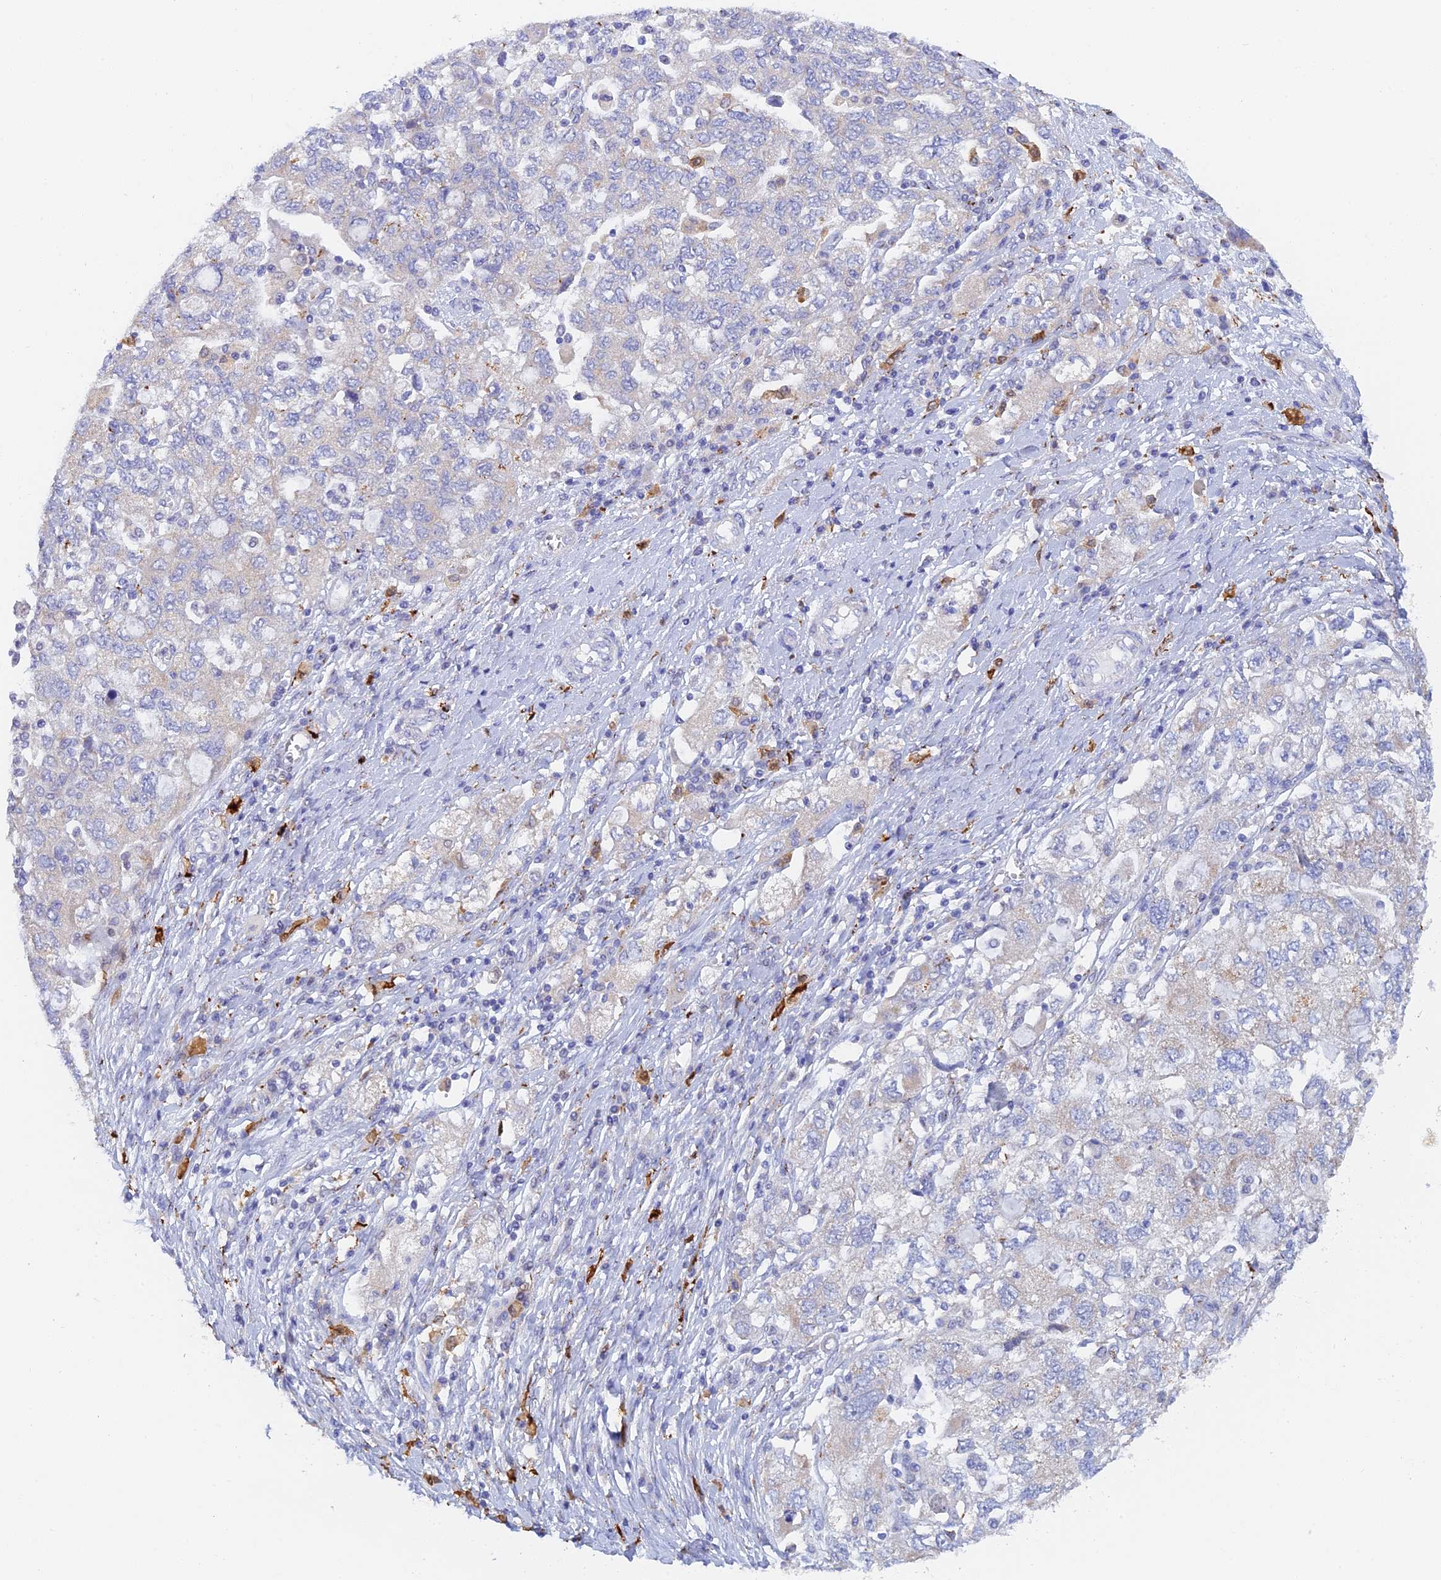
{"staining": {"intensity": "negative", "quantity": "none", "location": "none"}, "tissue": "ovarian cancer", "cell_type": "Tumor cells", "image_type": "cancer", "snomed": [{"axis": "morphology", "description": "Carcinoma, NOS"}, {"axis": "morphology", "description": "Cystadenocarcinoma, serous, NOS"}, {"axis": "topography", "description": "Ovary"}], "caption": "Tumor cells are negative for protein expression in human ovarian cancer. (IHC, brightfield microscopy, high magnification).", "gene": "SLC24A3", "patient": {"sex": "female", "age": 69}}